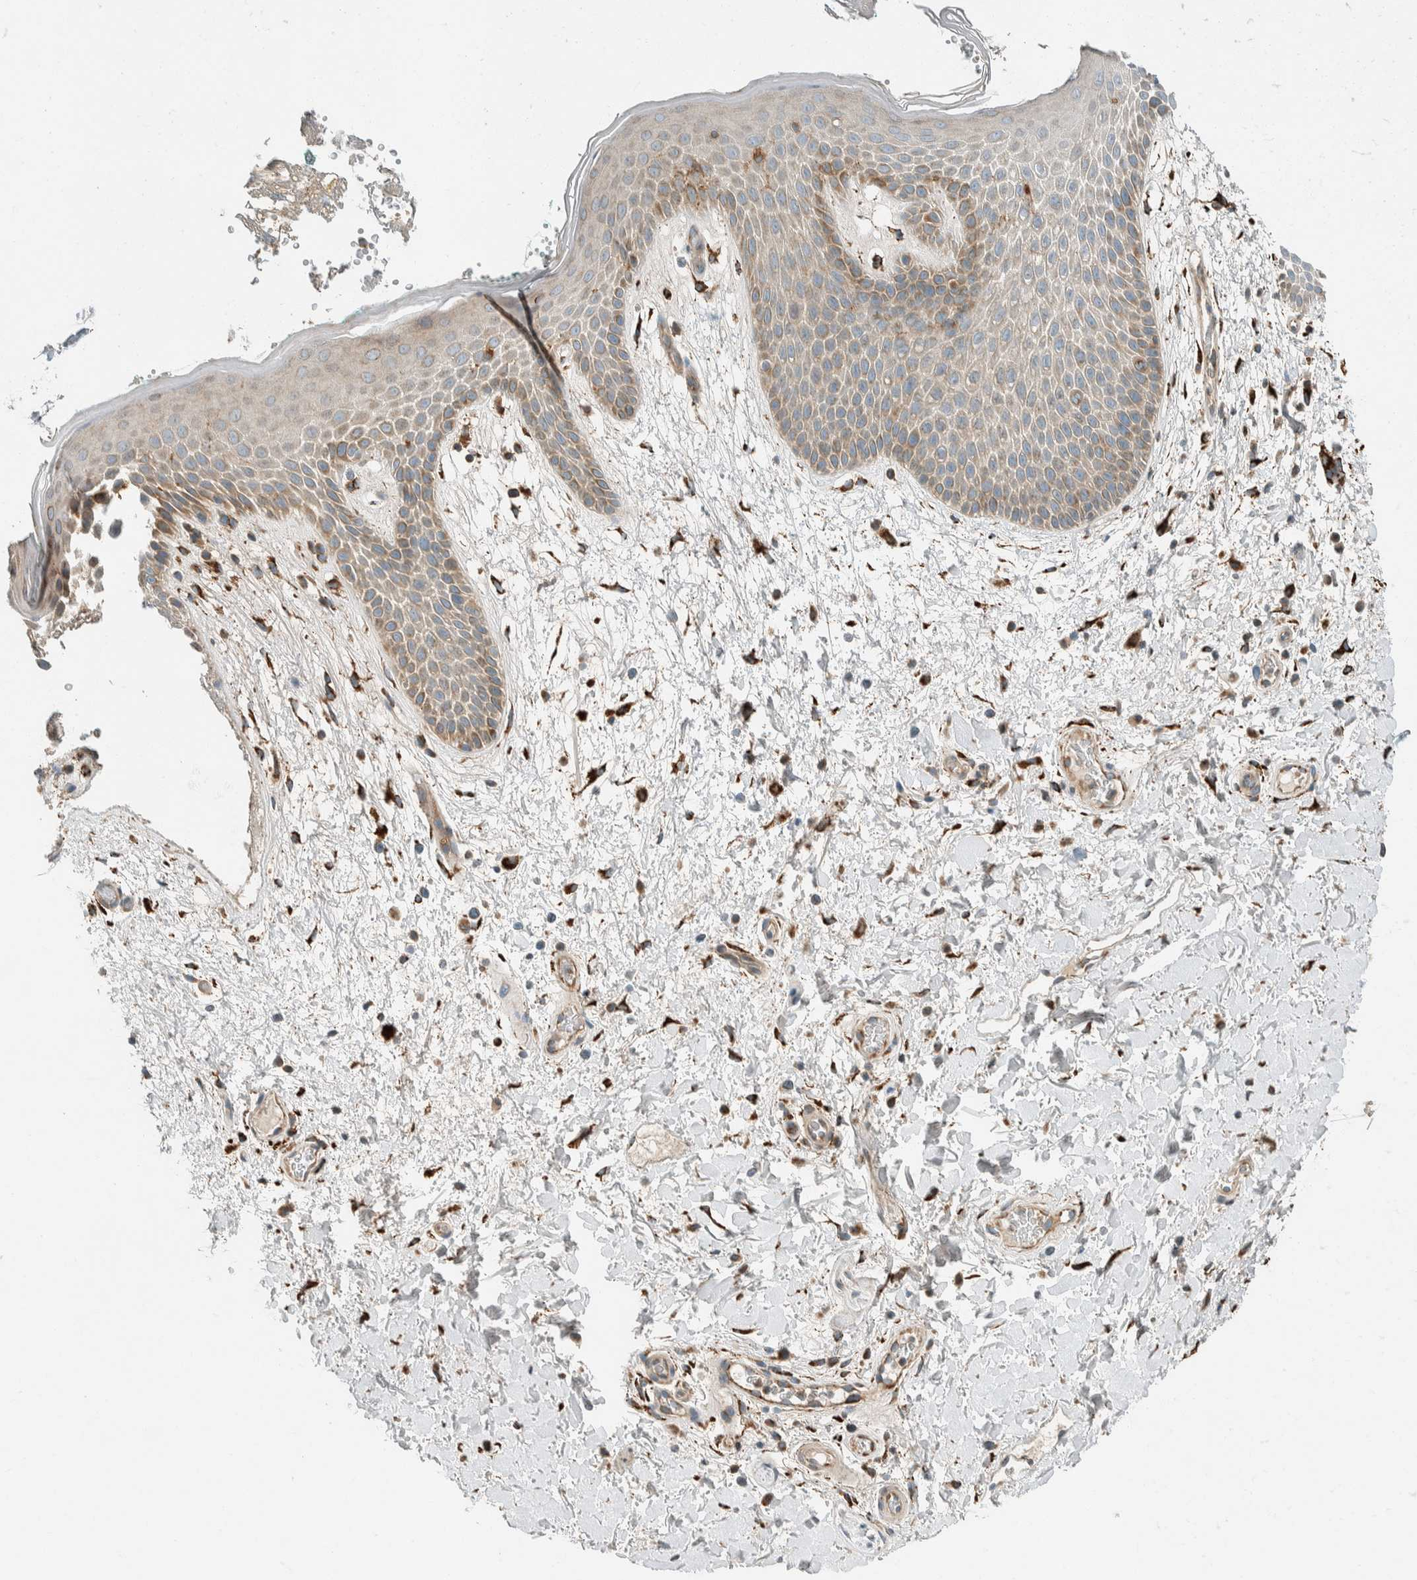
{"staining": {"intensity": "weak", "quantity": "<25%", "location": "cytoplasmic/membranous"}, "tissue": "skin", "cell_type": "Epidermal cells", "image_type": "normal", "snomed": [{"axis": "morphology", "description": "Normal tissue, NOS"}, {"axis": "topography", "description": "Anal"}], "caption": "Image shows no protein staining in epidermal cells of benign skin. Nuclei are stained in blue.", "gene": "SPAG5", "patient": {"sex": "male", "age": 74}}